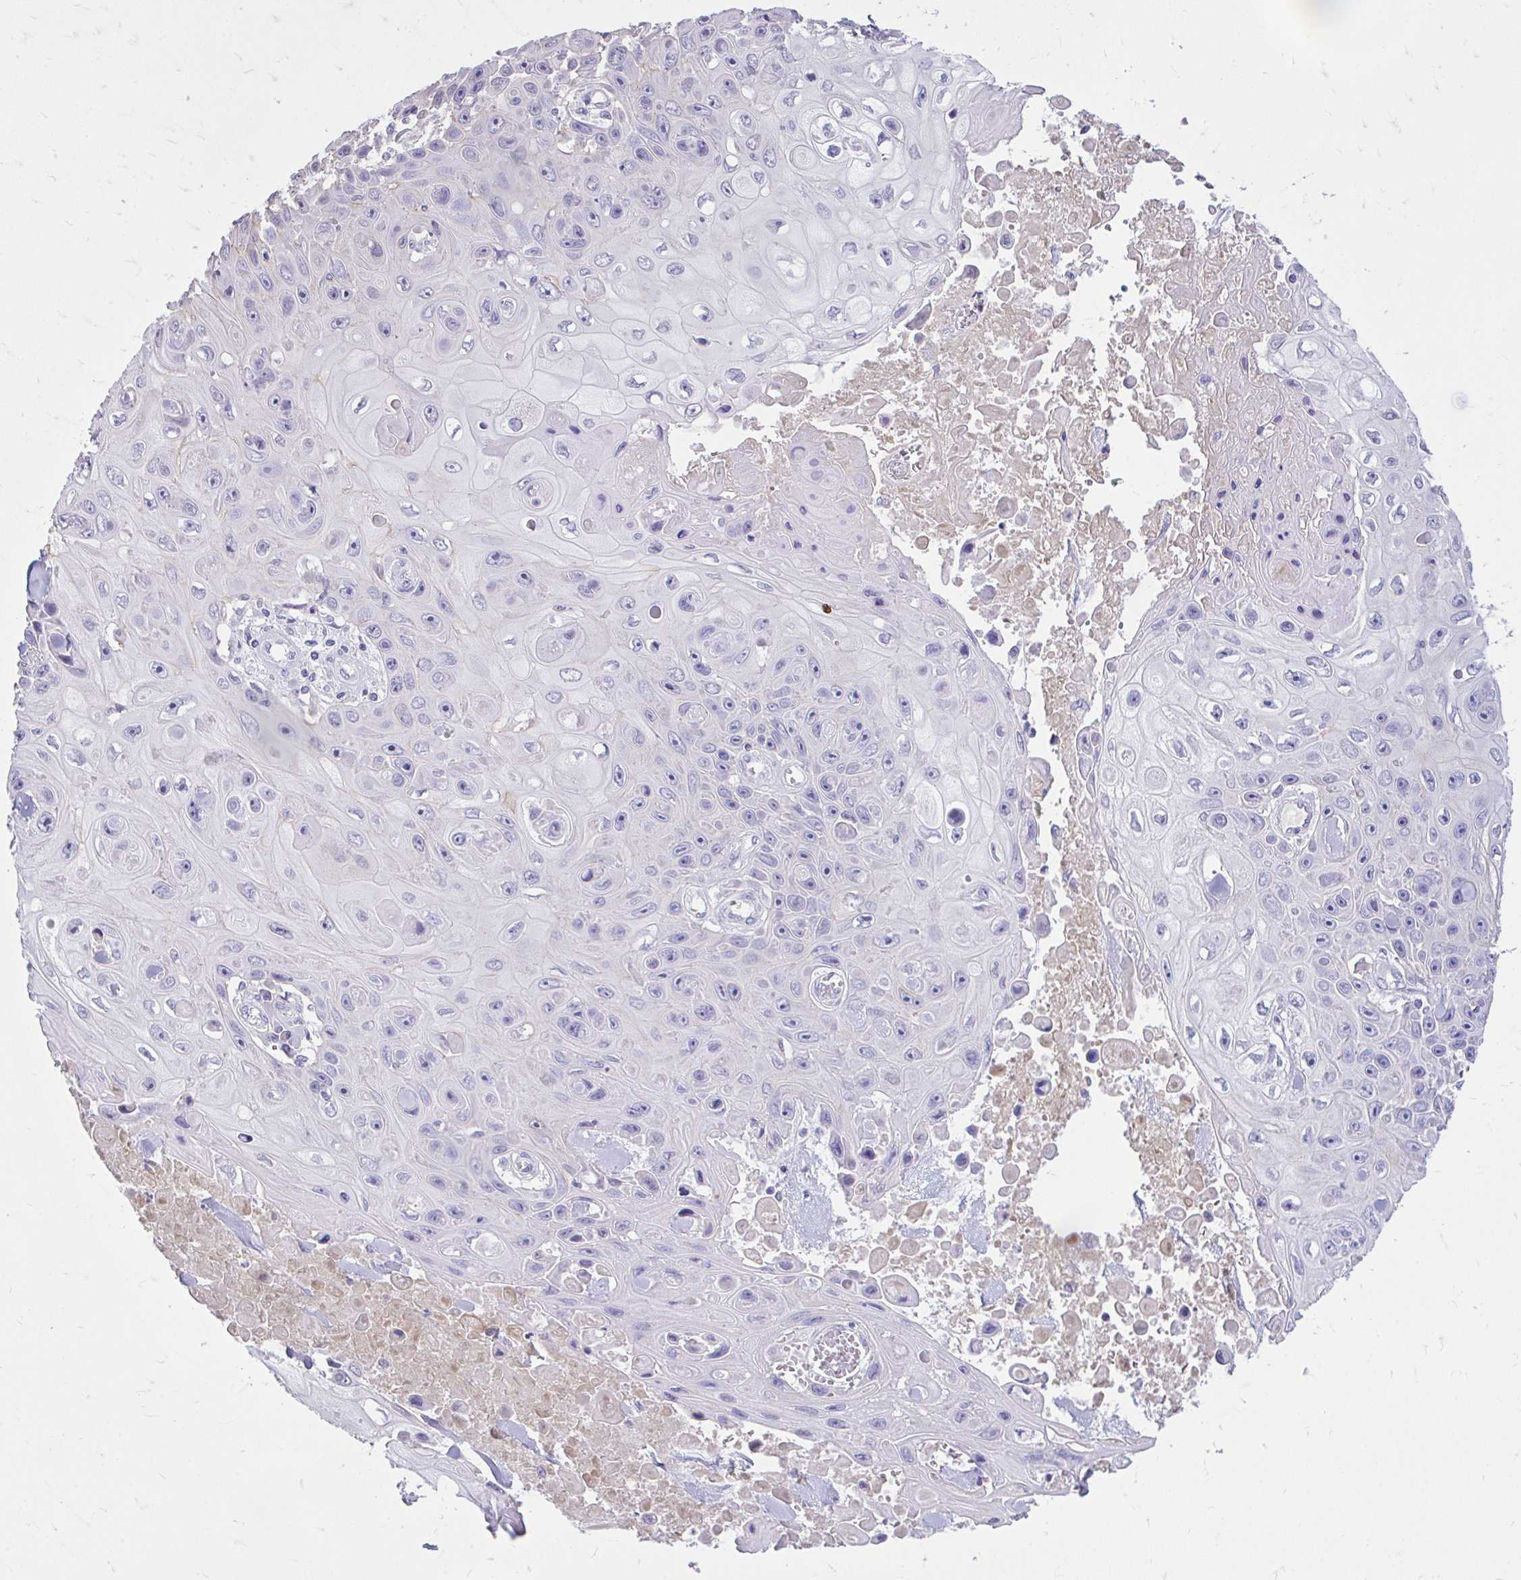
{"staining": {"intensity": "negative", "quantity": "none", "location": "none"}, "tissue": "skin cancer", "cell_type": "Tumor cells", "image_type": "cancer", "snomed": [{"axis": "morphology", "description": "Squamous cell carcinoma, NOS"}, {"axis": "topography", "description": "Skin"}], "caption": "A micrograph of human skin cancer (squamous cell carcinoma) is negative for staining in tumor cells.", "gene": "CFH", "patient": {"sex": "male", "age": 82}}